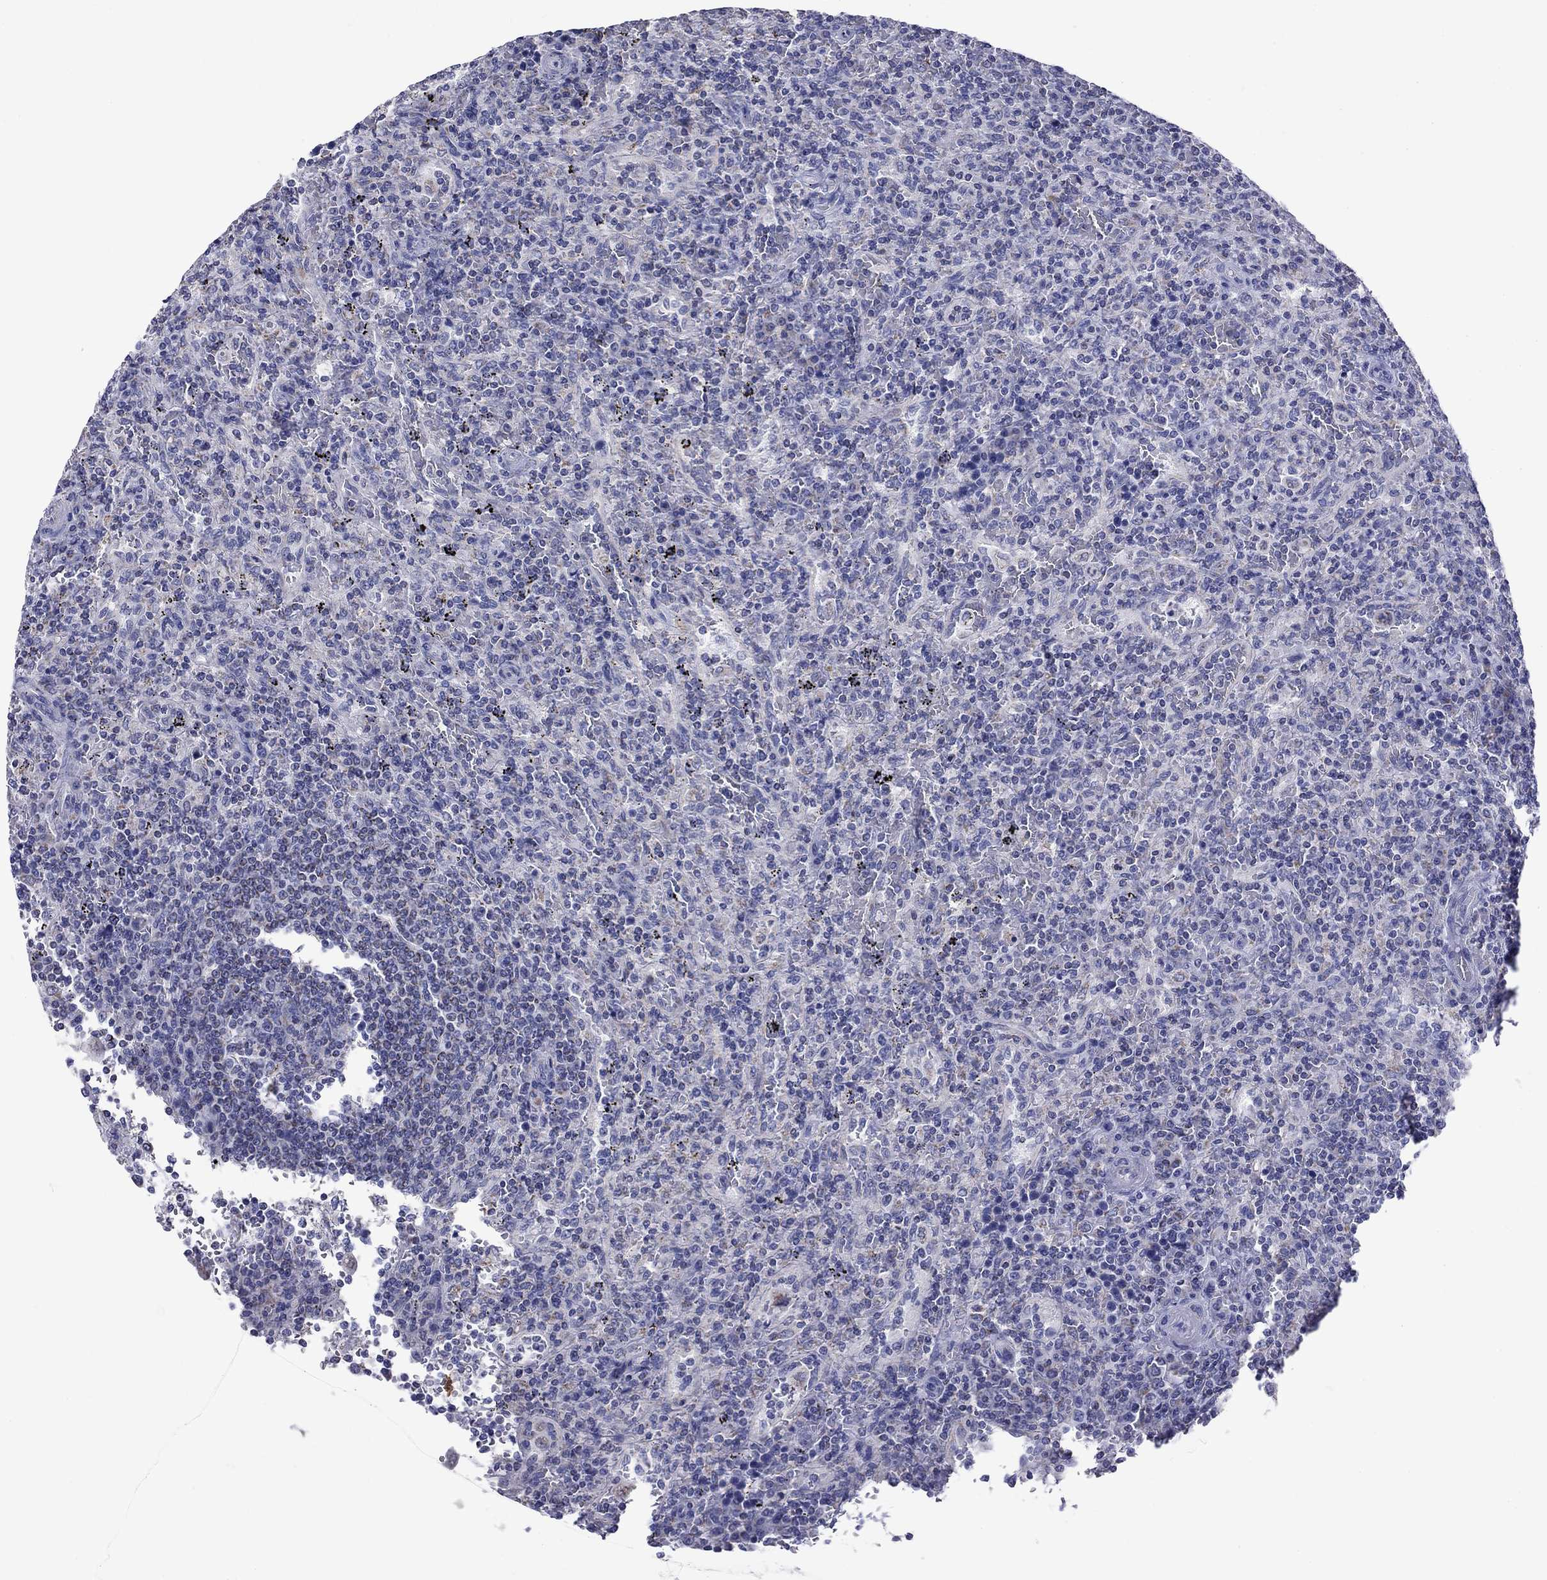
{"staining": {"intensity": "negative", "quantity": "none", "location": "none"}, "tissue": "lymphoma", "cell_type": "Tumor cells", "image_type": "cancer", "snomed": [{"axis": "morphology", "description": "Malignant lymphoma, non-Hodgkin's type, Low grade"}, {"axis": "topography", "description": "Spleen"}], "caption": "The photomicrograph displays no significant staining in tumor cells of lymphoma.", "gene": "ACADSB", "patient": {"sex": "male", "age": 62}}